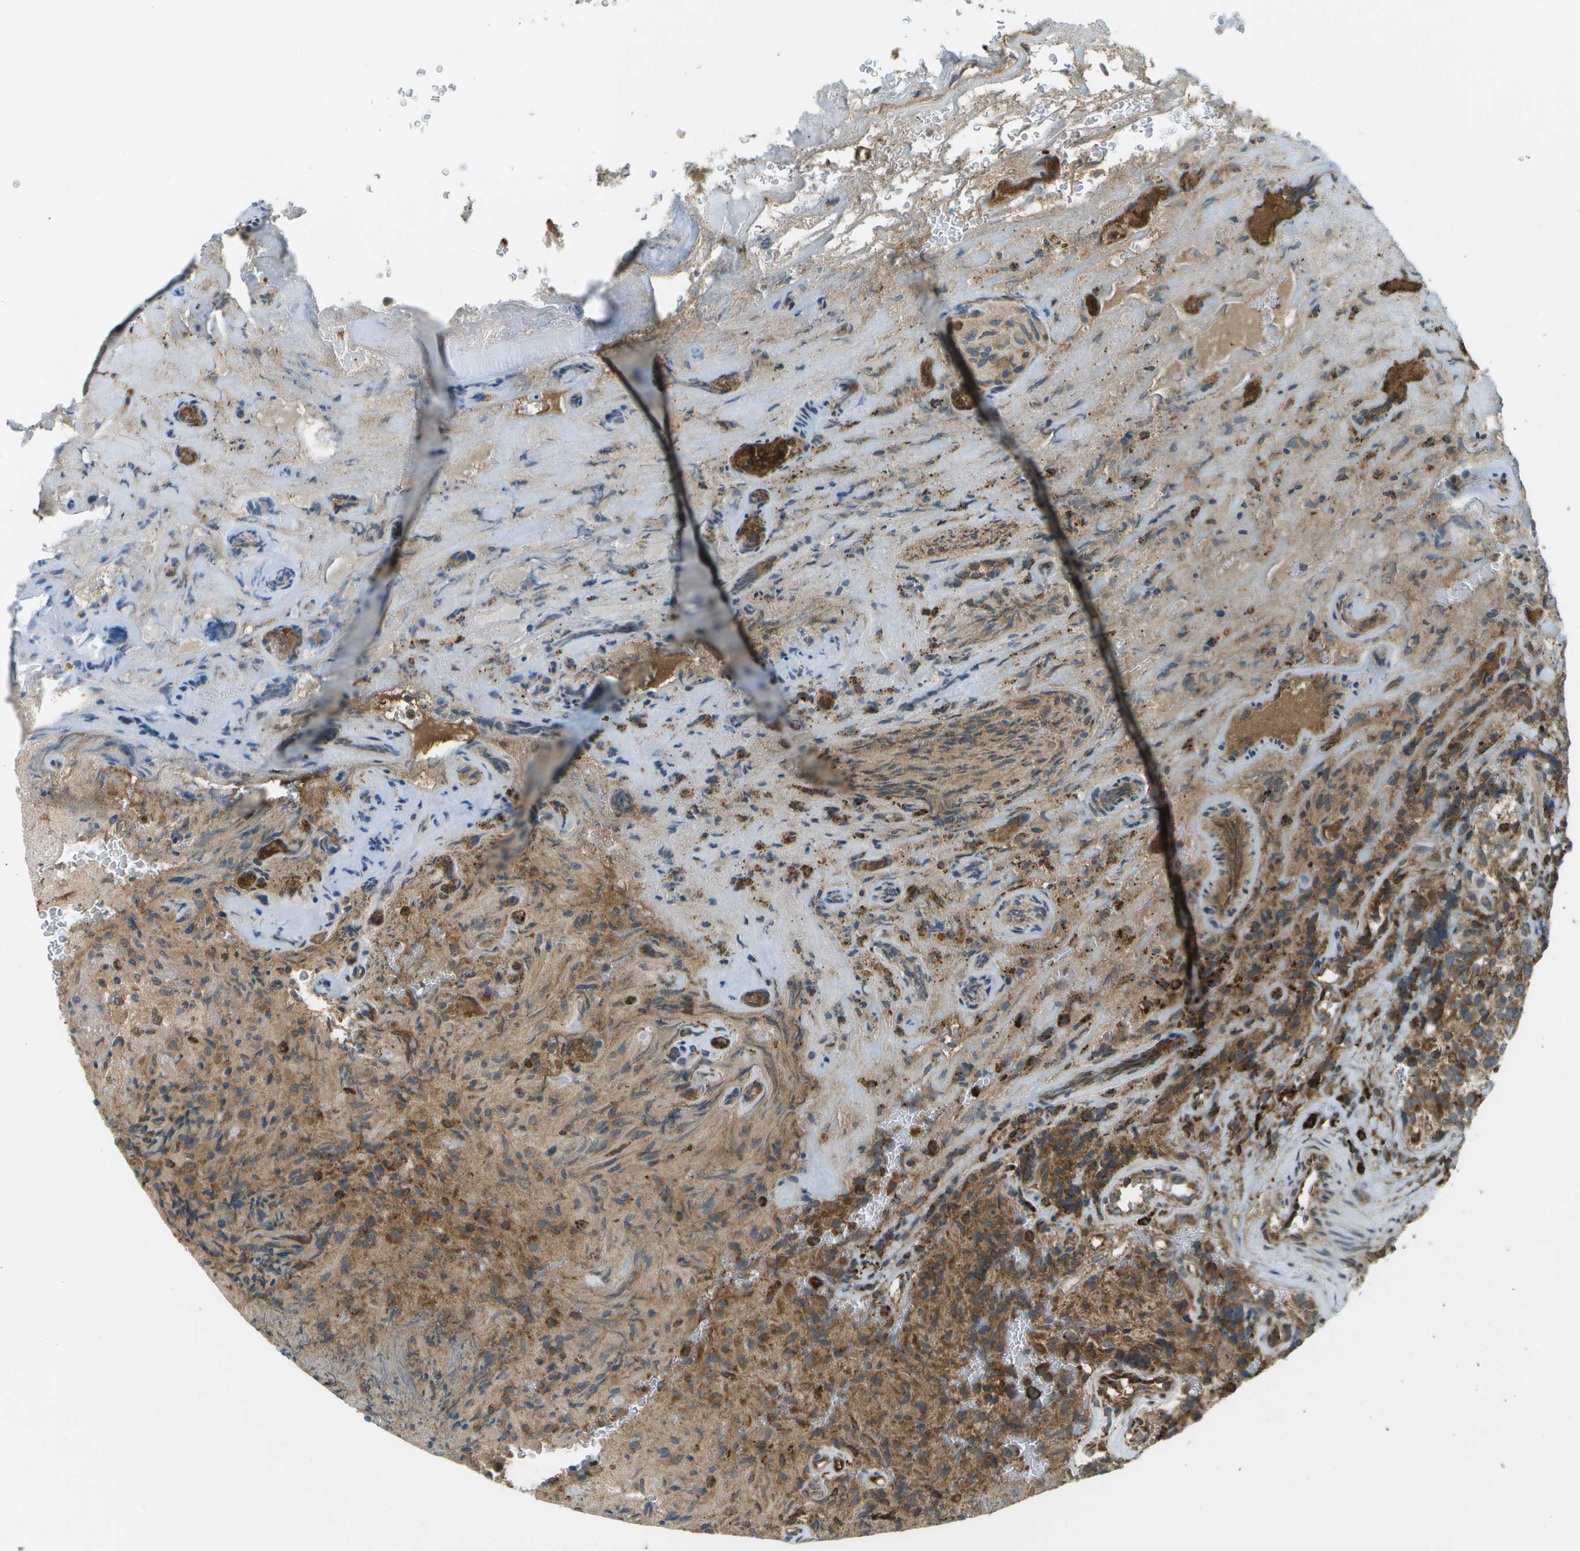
{"staining": {"intensity": "moderate", "quantity": "25%-75%", "location": "cytoplasmic/membranous"}, "tissue": "glioma", "cell_type": "Tumor cells", "image_type": "cancer", "snomed": [{"axis": "morphology", "description": "Glioma, malignant, High grade"}, {"axis": "topography", "description": "Brain"}], "caption": "Brown immunohistochemical staining in malignant high-grade glioma shows moderate cytoplasmic/membranous staining in about 25%-75% of tumor cells.", "gene": "USP30", "patient": {"sex": "male", "age": 71}}